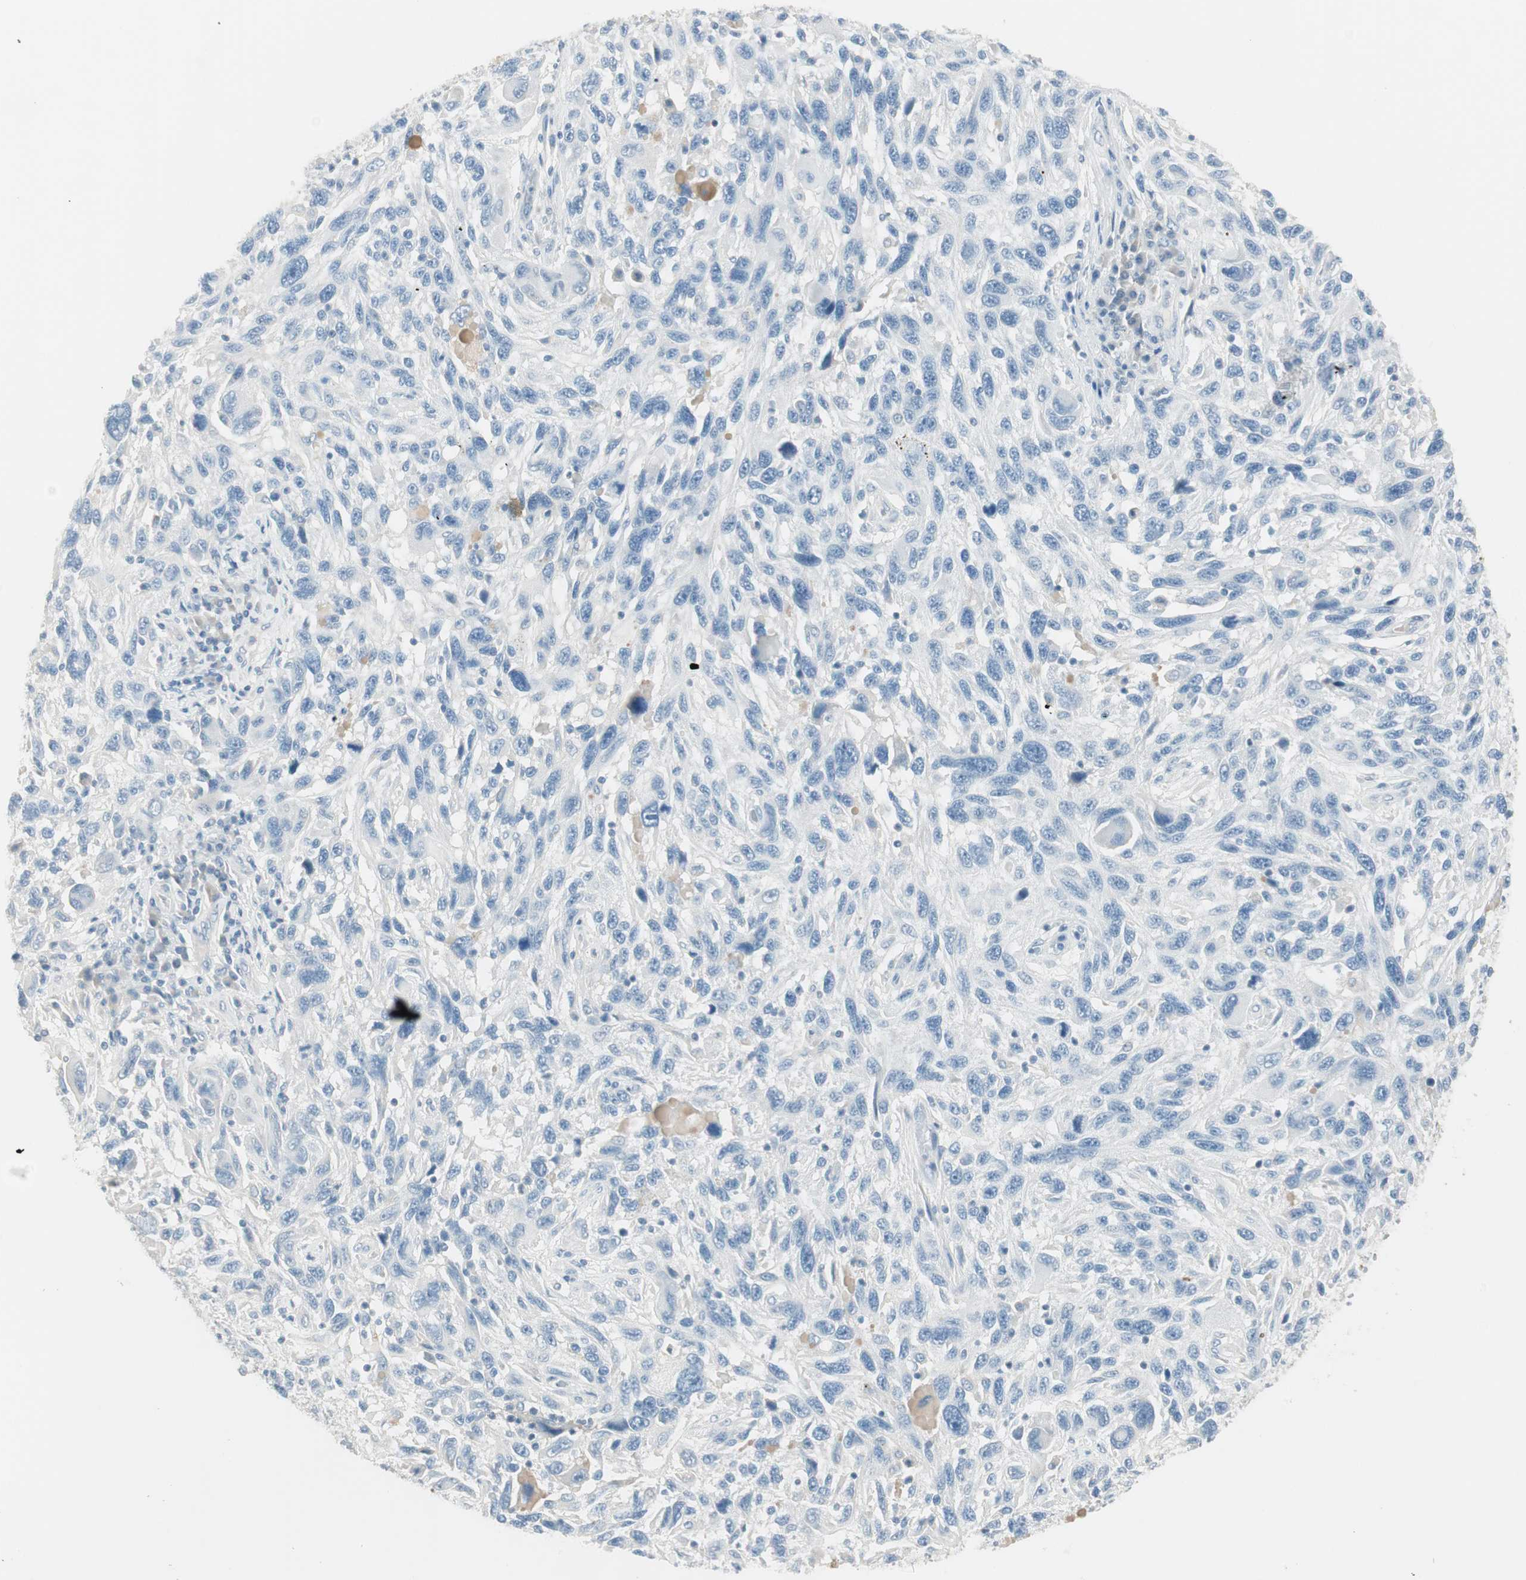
{"staining": {"intensity": "negative", "quantity": "none", "location": "none"}, "tissue": "melanoma", "cell_type": "Tumor cells", "image_type": "cancer", "snomed": [{"axis": "morphology", "description": "Malignant melanoma, NOS"}, {"axis": "topography", "description": "Skin"}], "caption": "This is a photomicrograph of IHC staining of malignant melanoma, which shows no positivity in tumor cells.", "gene": "ITLN2", "patient": {"sex": "male", "age": 53}}